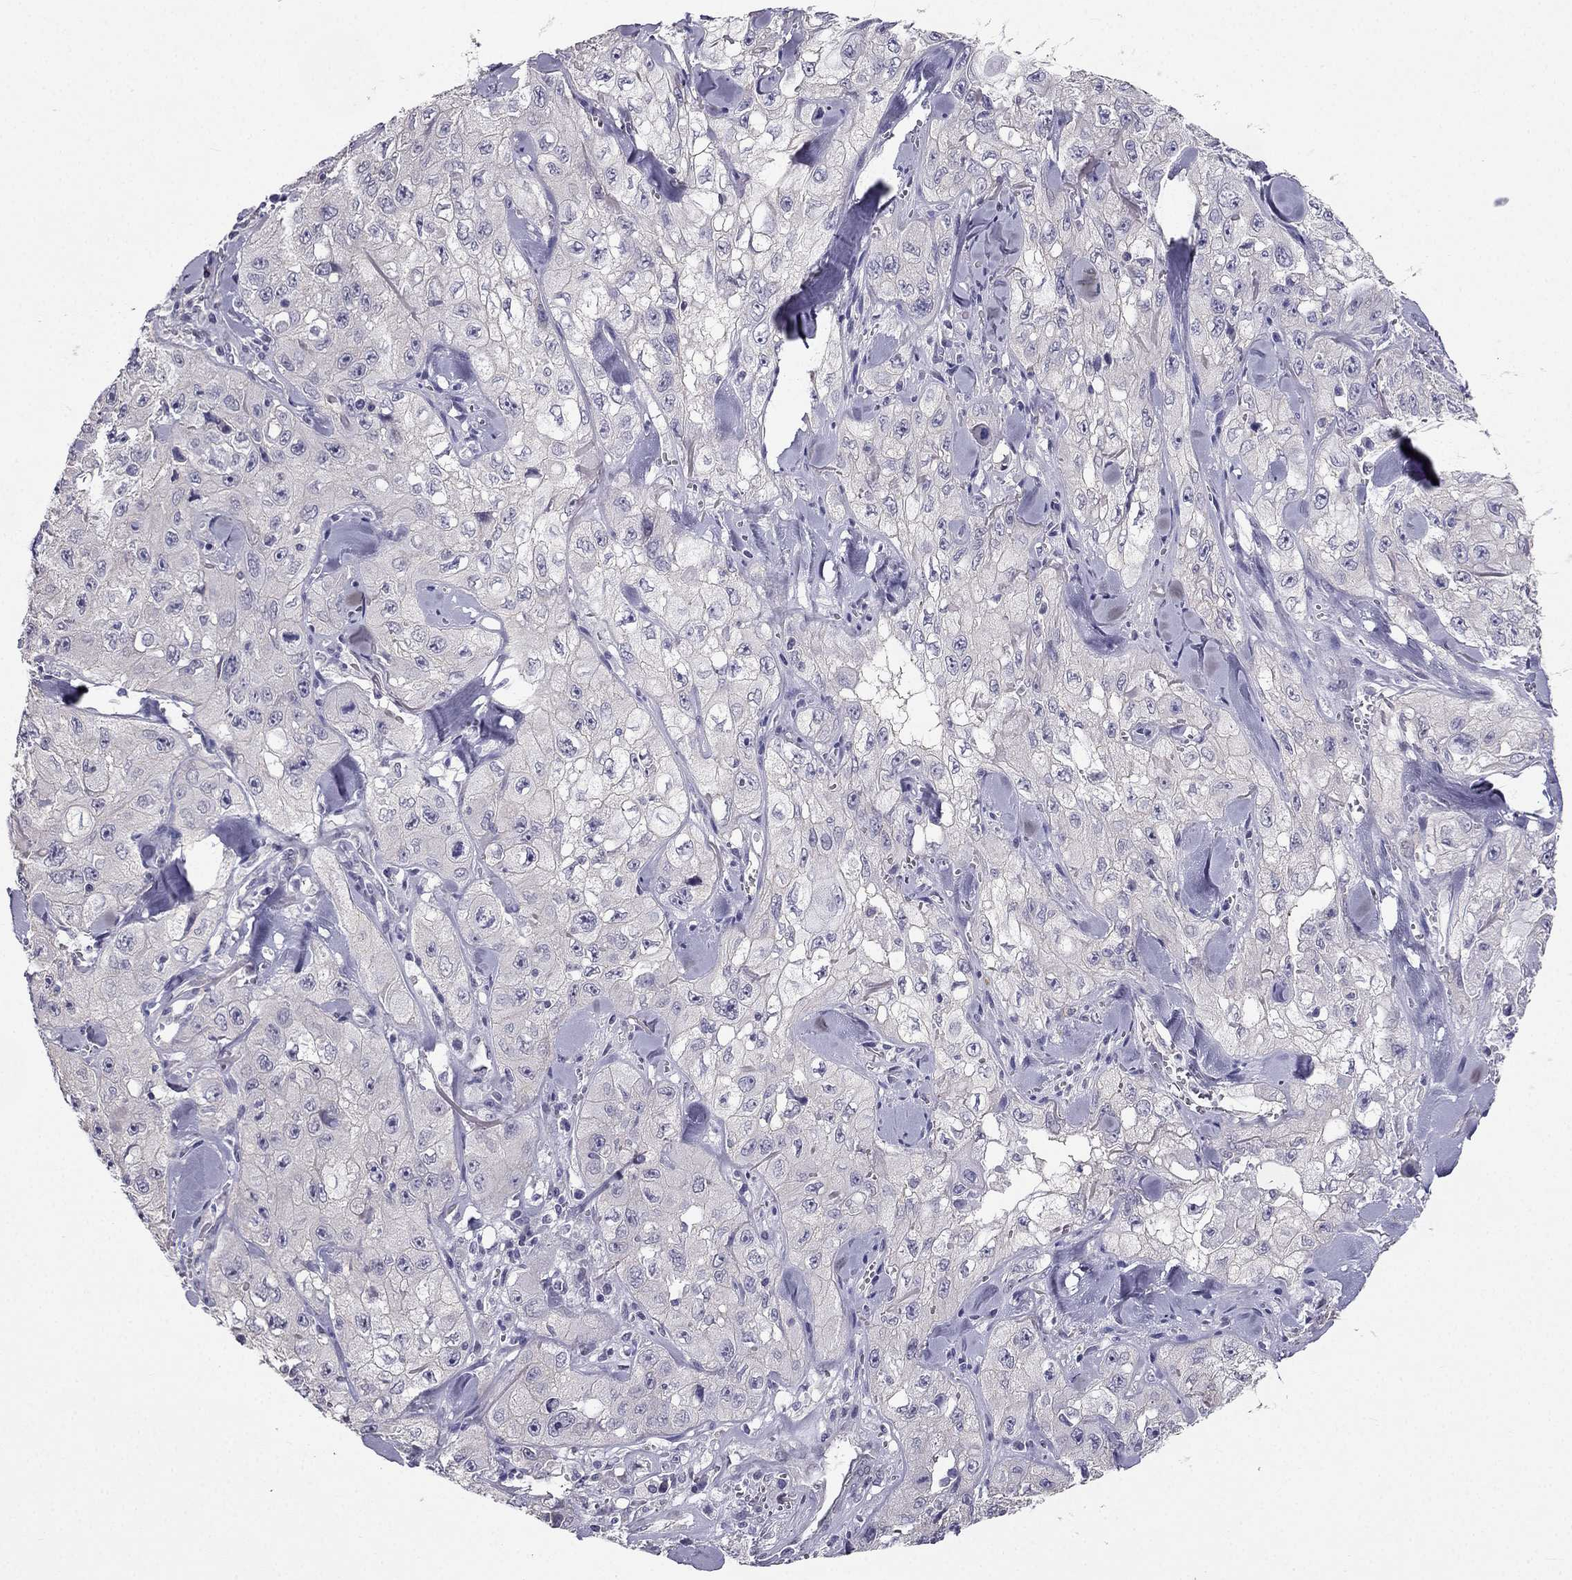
{"staining": {"intensity": "negative", "quantity": "none", "location": "none"}, "tissue": "skin cancer", "cell_type": "Tumor cells", "image_type": "cancer", "snomed": [{"axis": "morphology", "description": "Squamous cell carcinoma, NOS"}, {"axis": "topography", "description": "Skin"}, {"axis": "topography", "description": "Subcutis"}], "caption": "Tumor cells are negative for brown protein staining in skin cancer.", "gene": "HSFX1", "patient": {"sex": "male", "age": 73}}